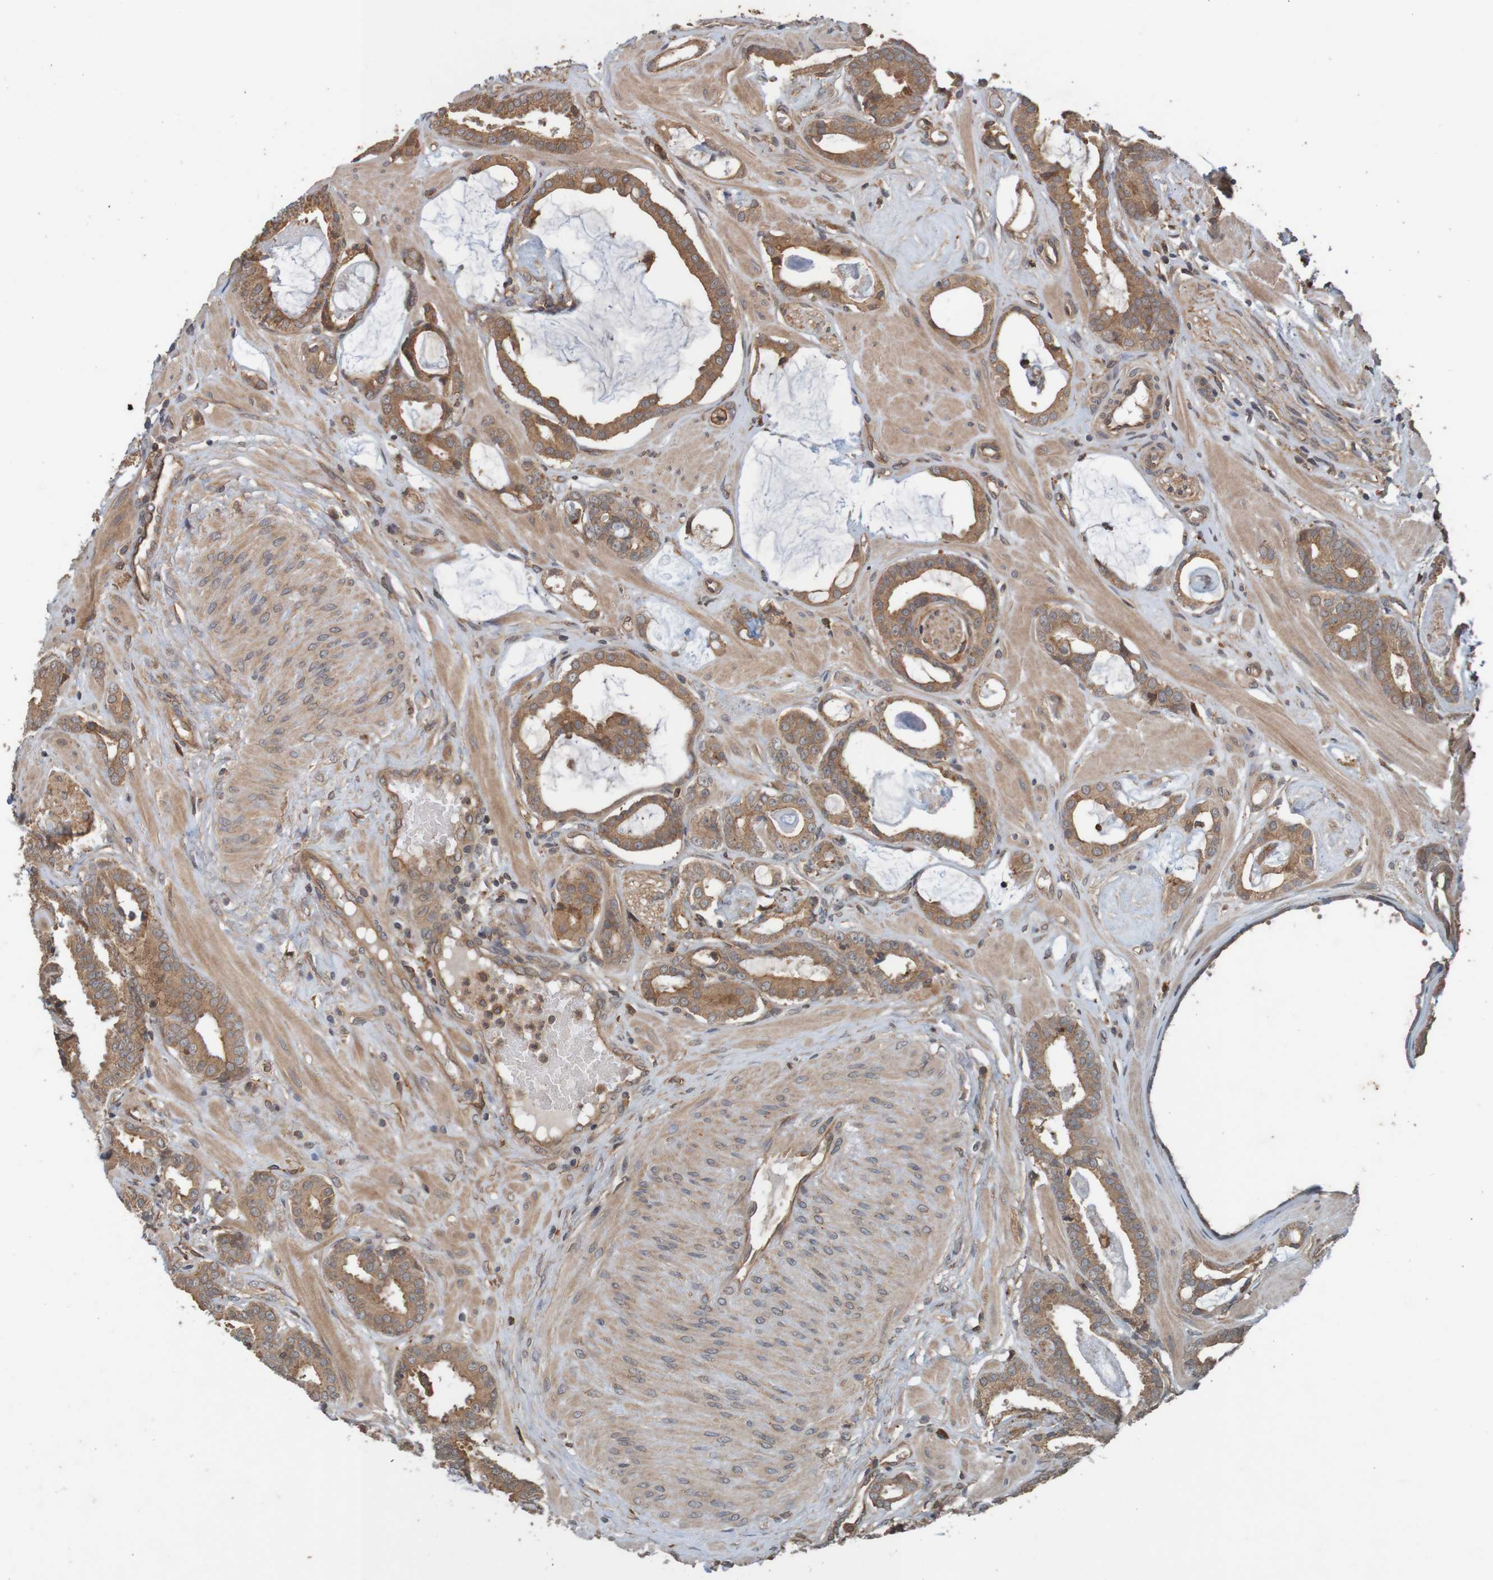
{"staining": {"intensity": "moderate", "quantity": ">75%", "location": "cytoplasmic/membranous"}, "tissue": "prostate cancer", "cell_type": "Tumor cells", "image_type": "cancer", "snomed": [{"axis": "morphology", "description": "Adenocarcinoma, Low grade"}, {"axis": "topography", "description": "Prostate"}], "caption": "Prostate cancer tissue displays moderate cytoplasmic/membranous positivity in approximately >75% of tumor cells, visualized by immunohistochemistry. (DAB (3,3'-diaminobenzidine) IHC with brightfield microscopy, high magnification).", "gene": "ARHGEF11", "patient": {"sex": "male", "age": 53}}